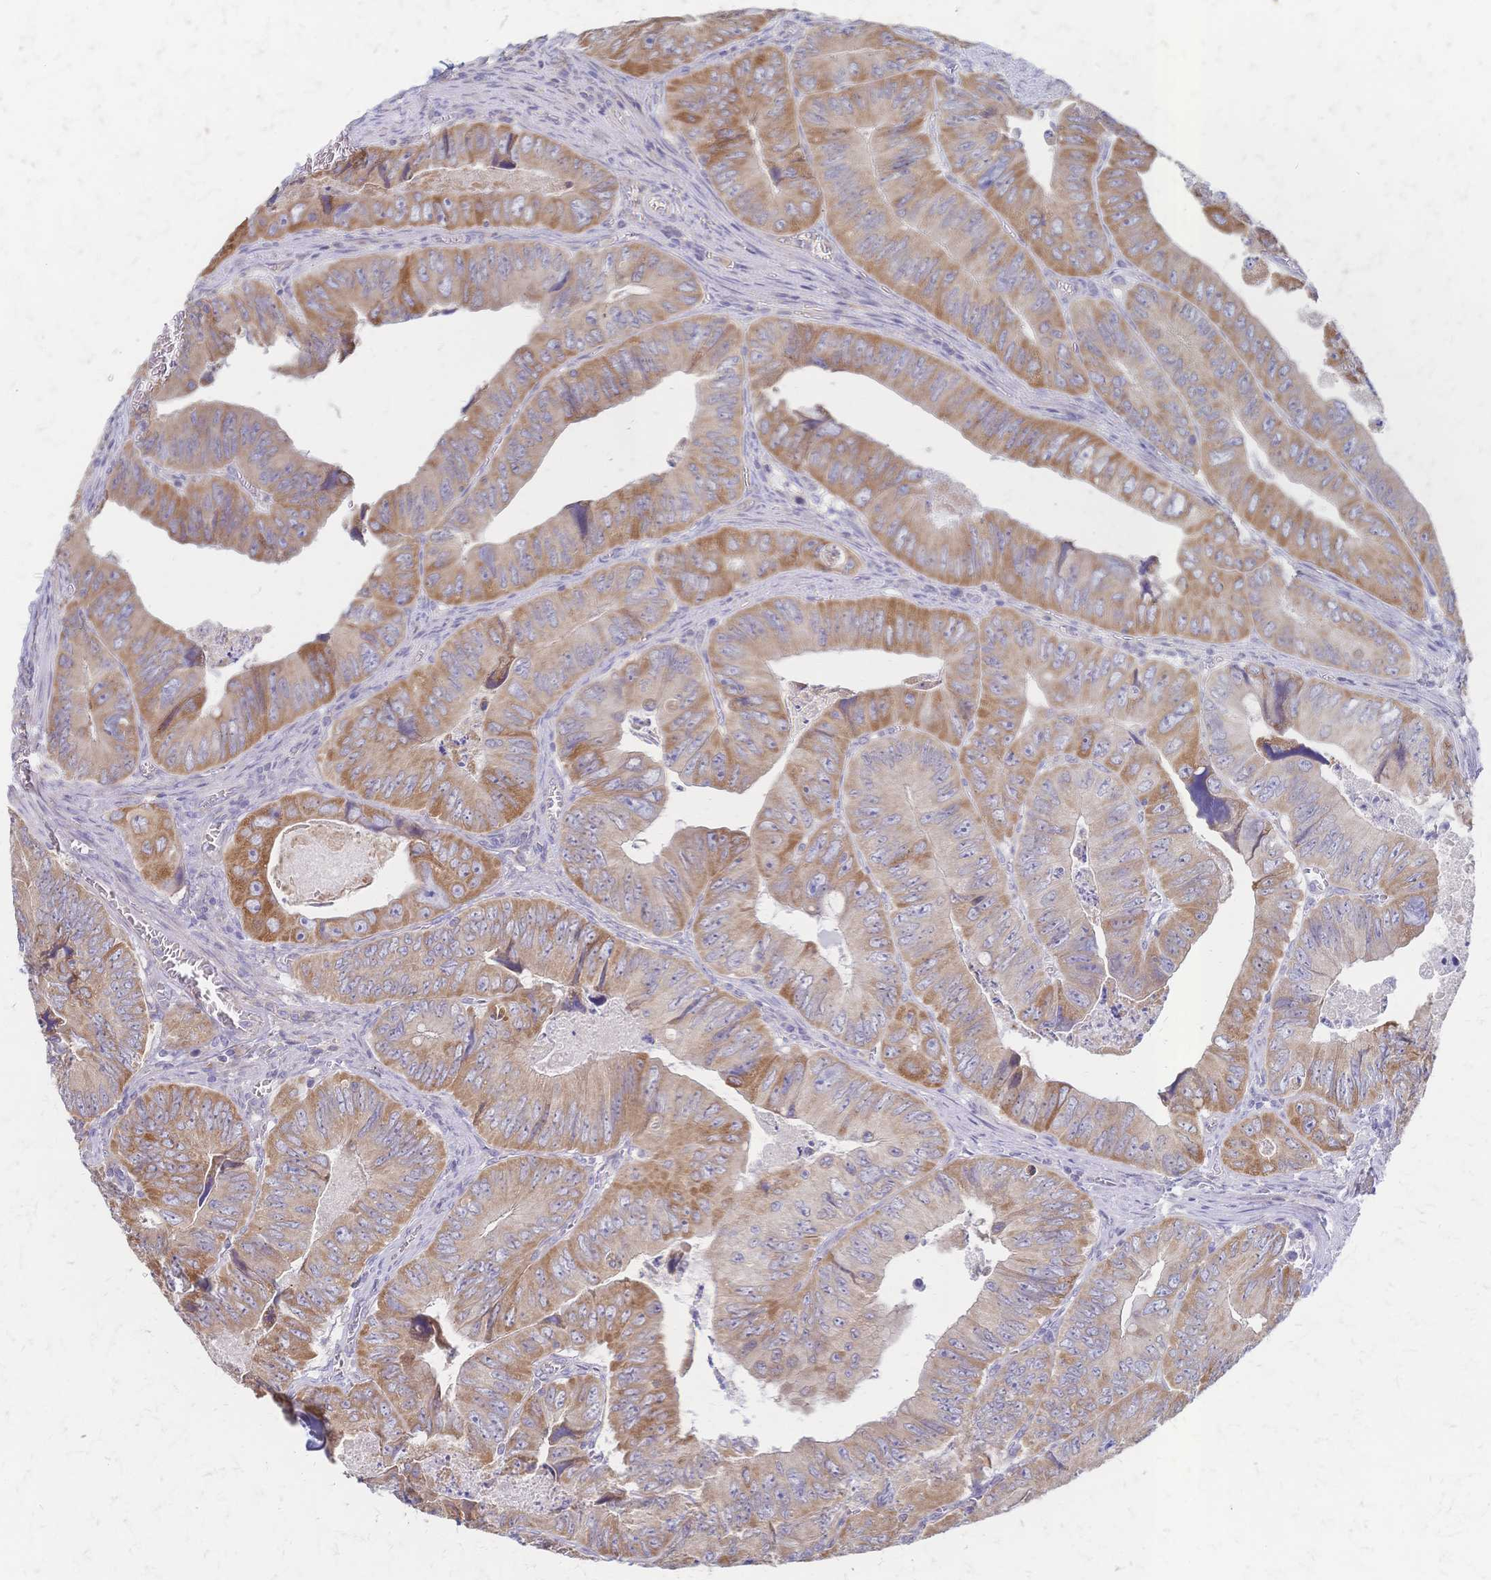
{"staining": {"intensity": "moderate", "quantity": "25%-75%", "location": "cytoplasmic/membranous"}, "tissue": "colorectal cancer", "cell_type": "Tumor cells", "image_type": "cancer", "snomed": [{"axis": "morphology", "description": "Adenocarcinoma, NOS"}, {"axis": "topography", "description": "Colon"}], "caption": "This micrograph exhibits immunohistochemistry staining of colorectal cancer (adenocarcinoma), with medium moderate cytoplasmic/membranous expression in about 25%-75% of tumor cells.", "gene": "CYB5A", "patient": {"sex": "female", "age": 84}}